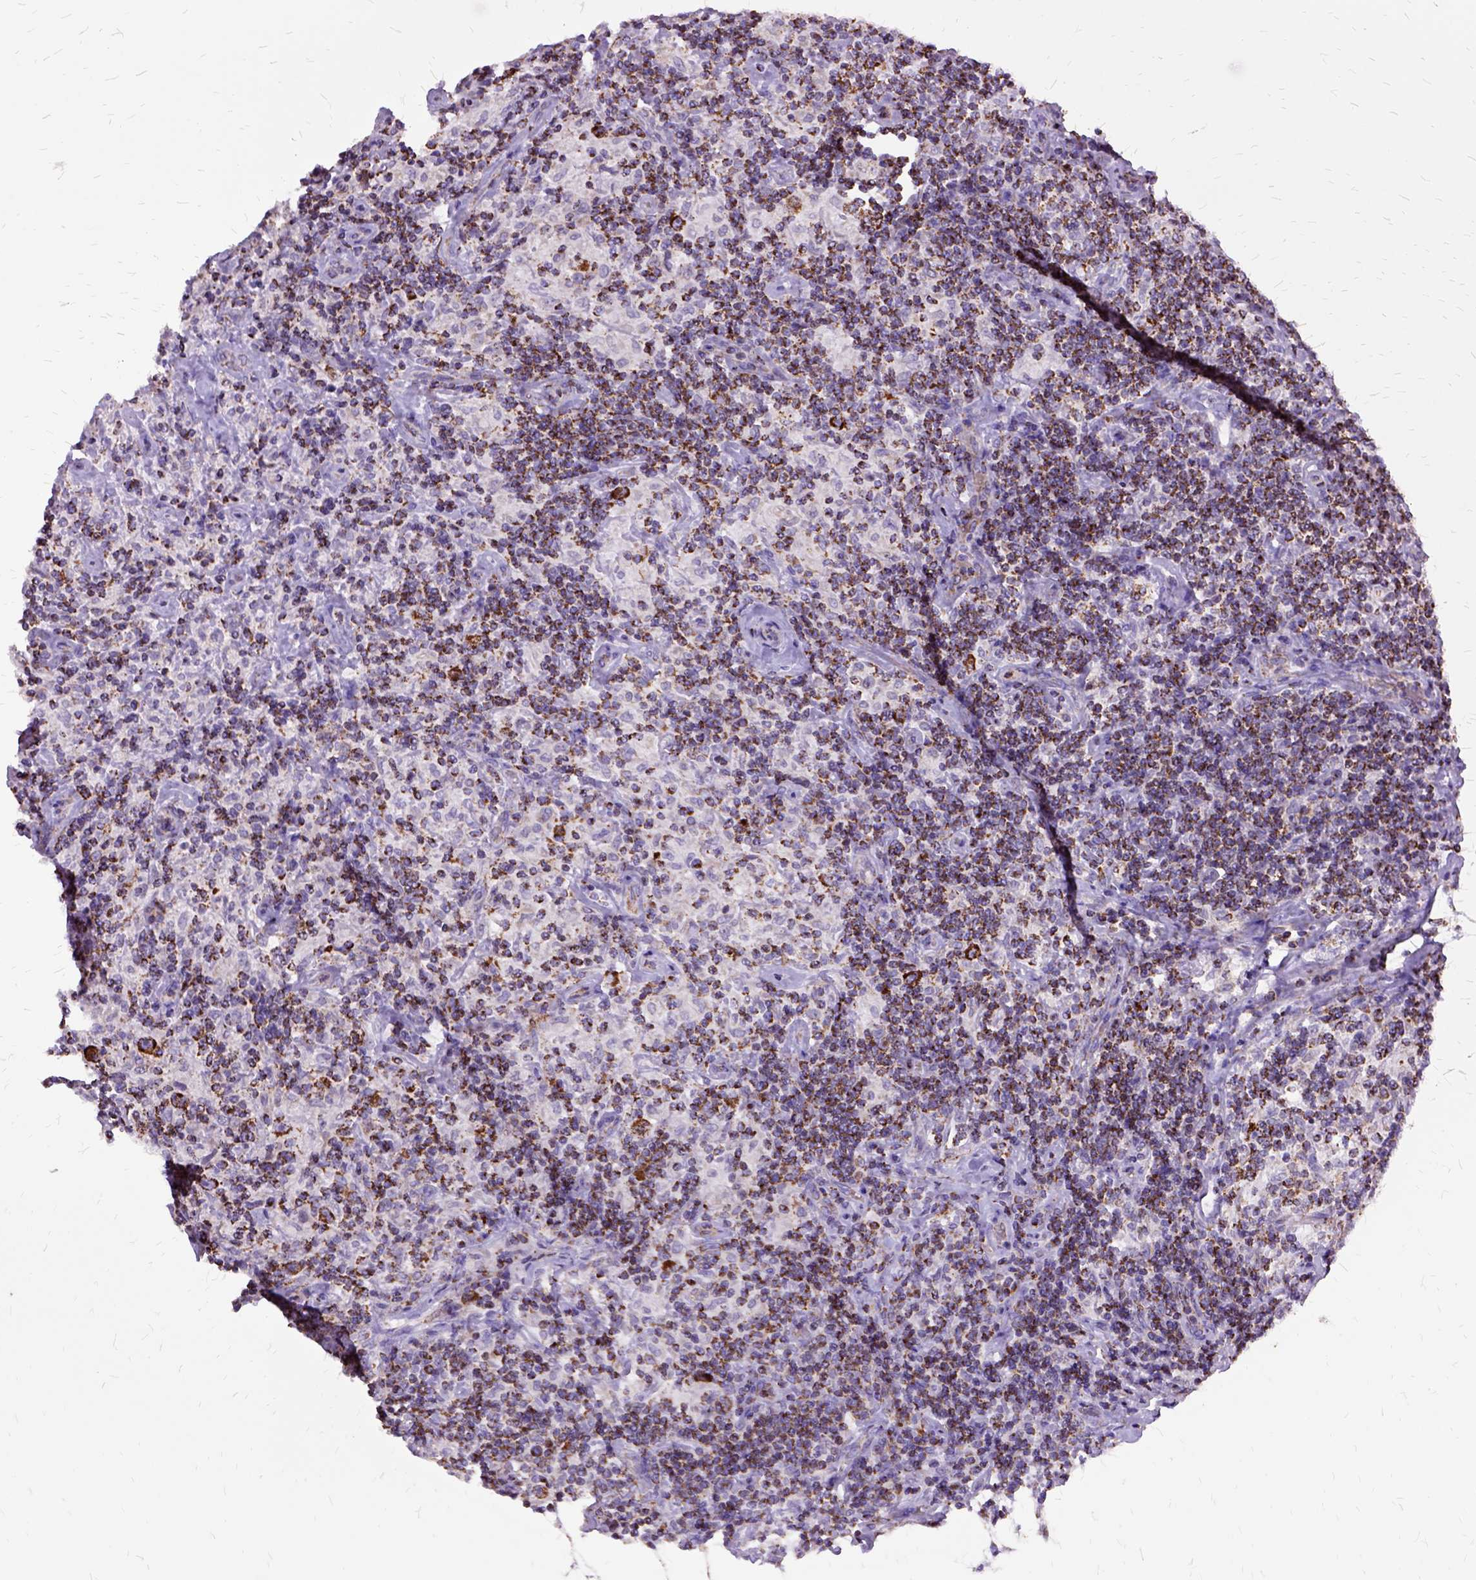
{"staining": {"intensity": "moderate", "quantity": "25%-75%", "location": "cytoplasmic/membranous"}, "tissue": "lymphoma", "cell_type": "Tumor cells", "image_type": "cancer", "snomed": [{"axis": "morphology", "description": "Hodgkin's disease, NOS"}, {"axis": "topography", "description": "Lymph node"}], "caption": "Immunohistochemical staining of human lymphoma reveals medium levels of moderate cytoplasmic/membranous staining in approximately 25%-75% of tumor cells. The staining was performed using DAB, with brown indicating positive protein expression. Nuclei are stained blue with hematoxylin.", "gene": "OXCT1", "patient": {"sex": "male", "age": 70}}